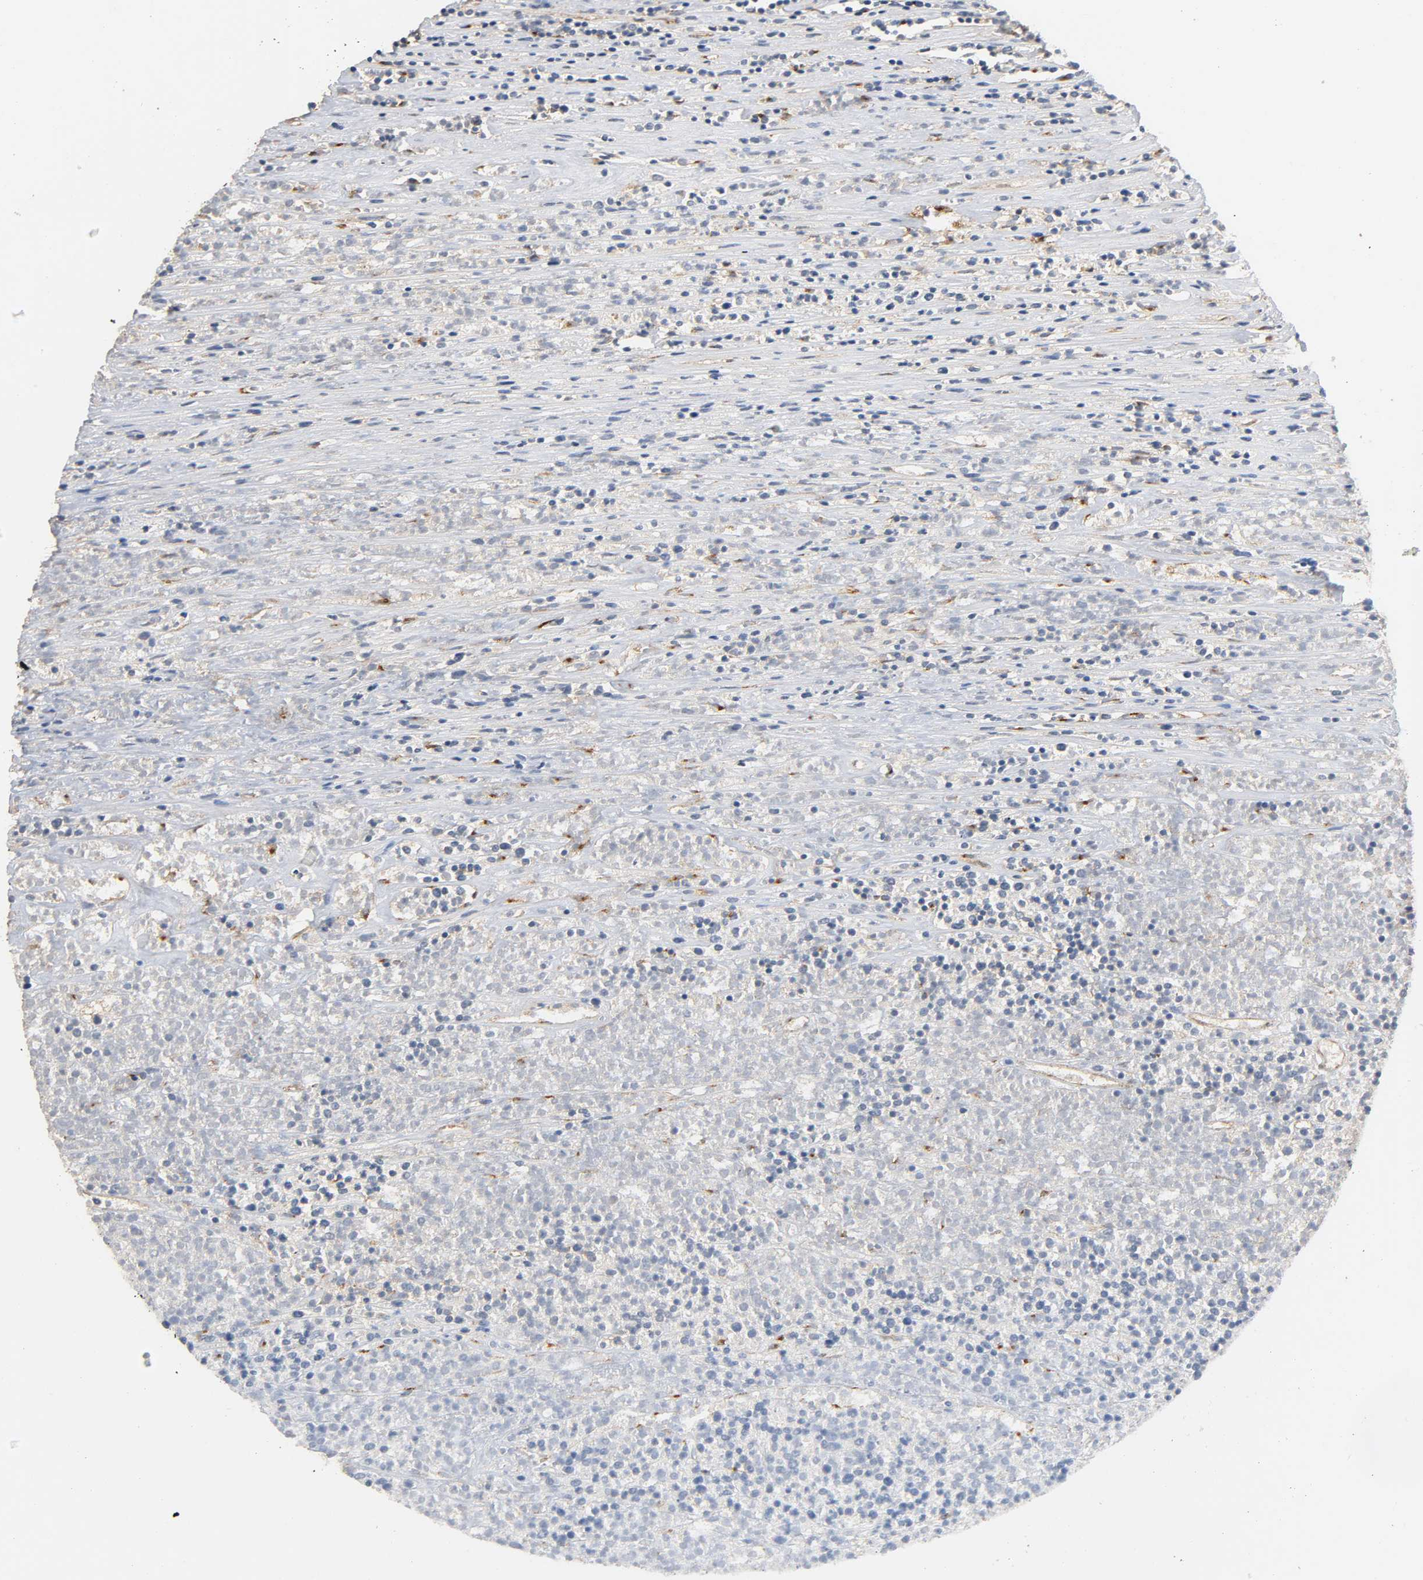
{"staining": {"intensity": "negative", "quantity": "none", "location": "none"}, "tissue": "lymphoma", "cell_type": "Tumor cells", "image_type": "cancer", "snomed": [{"axis": "morphology", "description": "Malignant lymphoma, non-Hodgkin's type, High grade"}, {"axis": "topography", "description": "Lymph node"}], "caption": "Immunohistochemistry (IHC) of human lymphoma reveals no expression in tumor cells.", "gene": "IFITM3", "patient": {"sex": "female", "age": 73}}